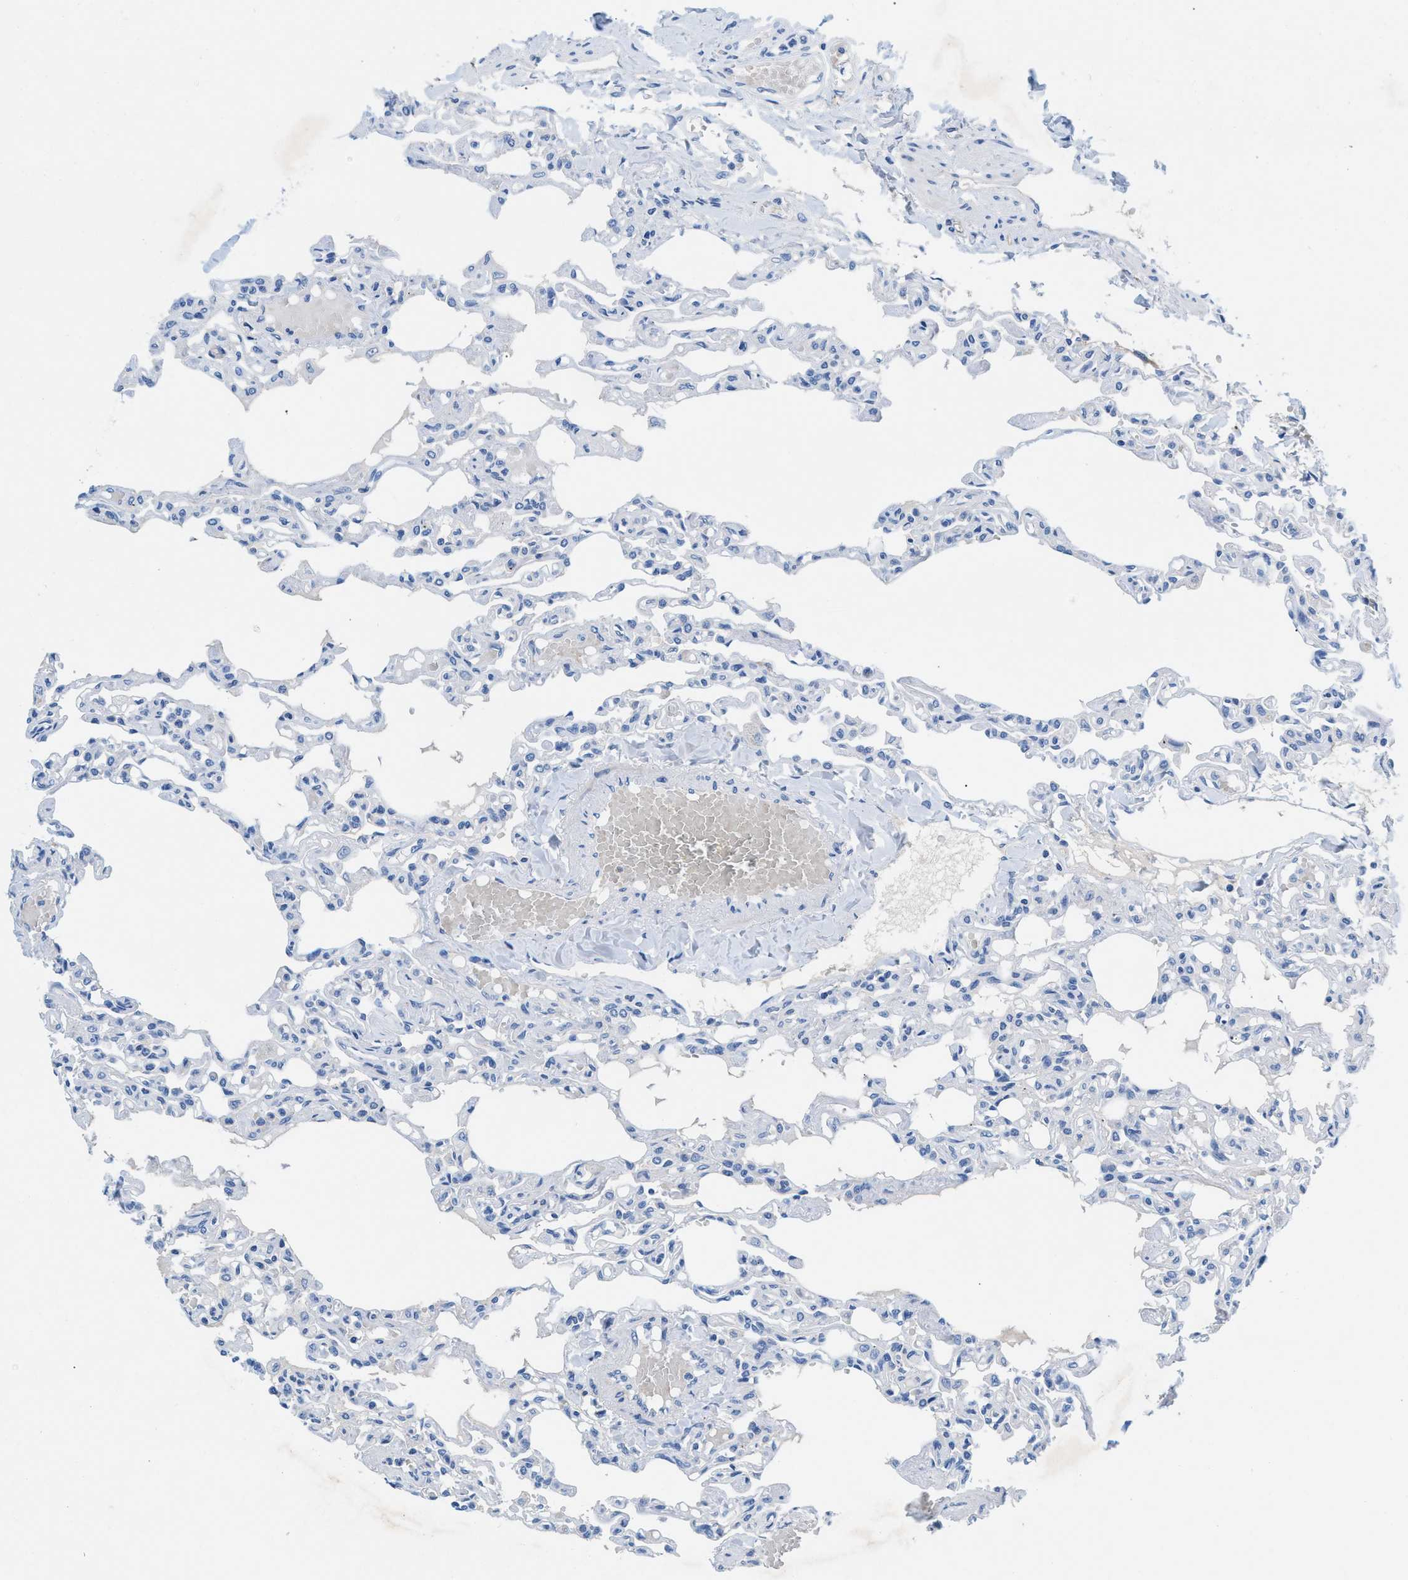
{"staining": {"intensity": "negative", "quantity": "none", "location": "none"}, "tissue": "lung", "cell_type": "Alveolar cells", "image_type": "normal", "snomed": [{"axis": "morphology", "description": "Normal tissue, NOS"}, {"axis": "topography", "description": "Lung"}], "caption": "Alveolar cells show no significant staining in benign lung.", "gene": "SLFN13", "patient": {"sex": "male", "age": 21}}